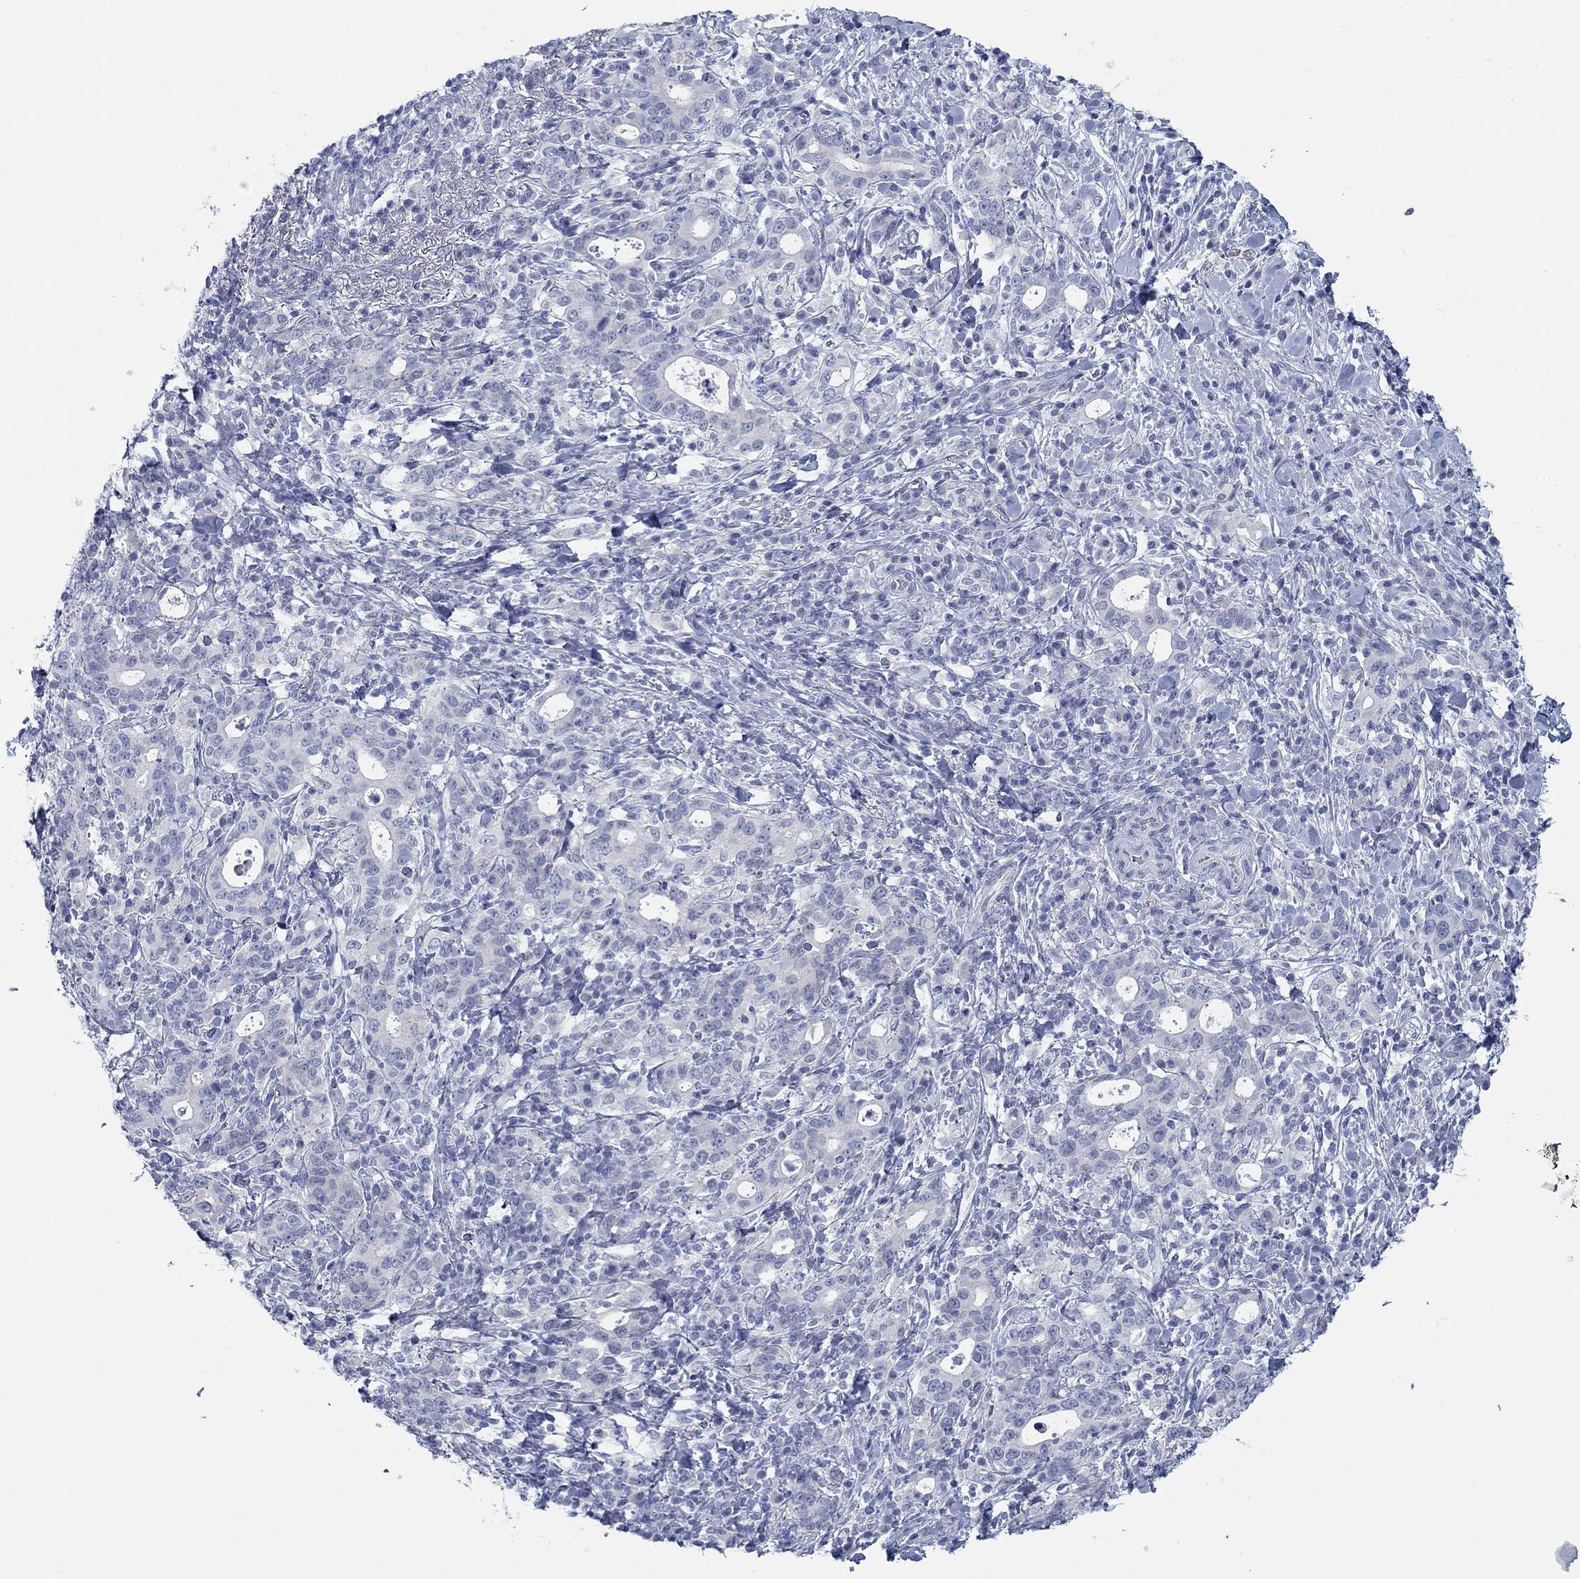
{"staining": {"intensity": "negative", "quantity": "none", "location": "none"}, "tissue": "stomach cancer", "cell_type": "Tumor cells", "image_type": "cancer", "snomed": [{"axis": "morphology", "description": "Adenocarcinoma, NOS"}, {"axis": "topography", "description": "Stomach"}], "caption": "This is a histopathology image of immunohistochemistry staining of stomach adenocarcinoma, which shows no expression in tumor cells. The staining is performed using DAB brown chromogen with nuclei counter-stained in using hematoxylin.", "gene": "DNAL1", "patient": {"sex": "male", "age": 79}}